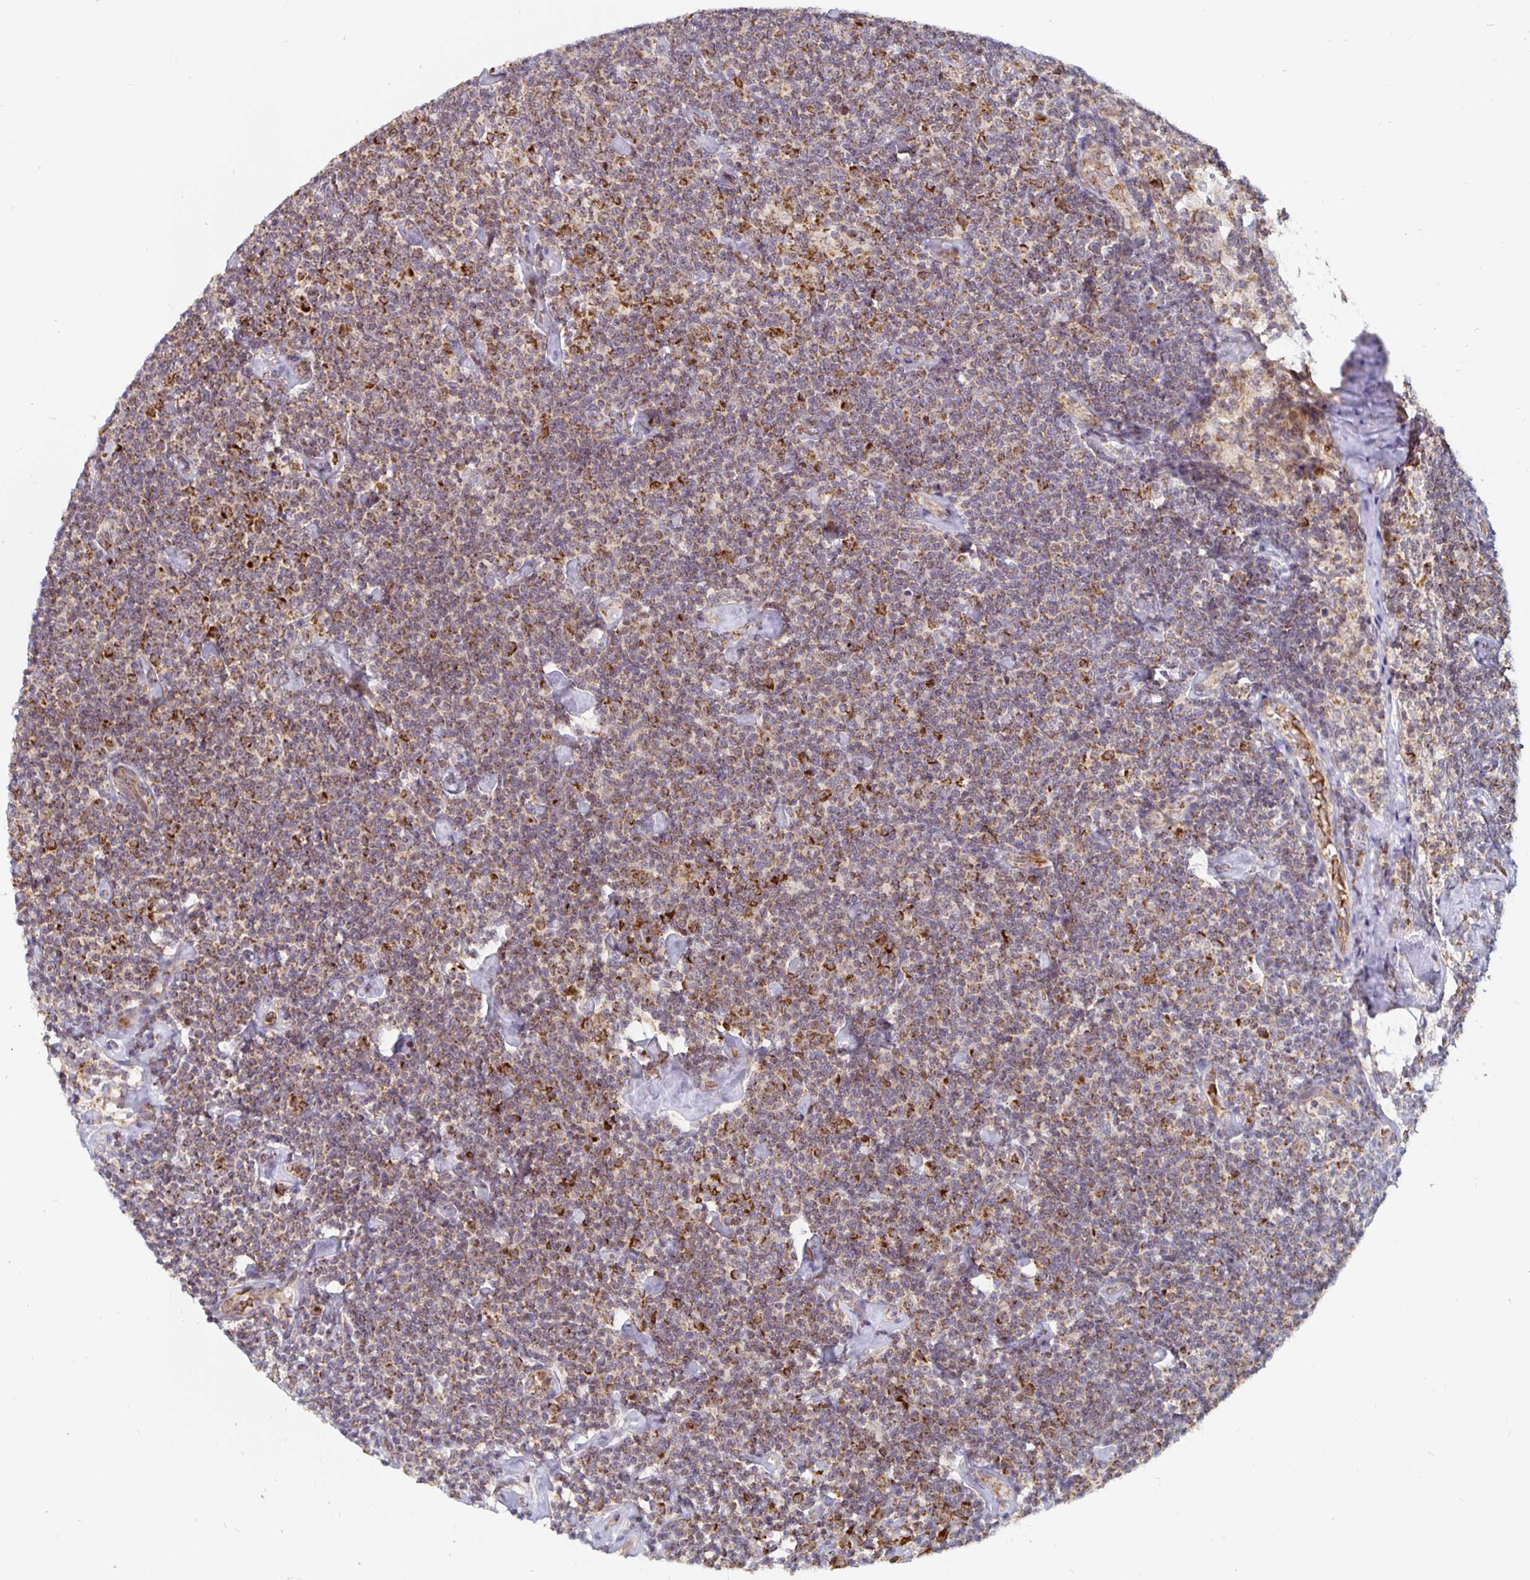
{"staining": {"intensity": "moderate", "quantity": ">75%", "location": "cytoplasmic/membranous"}, "tissue": "lymphoma", "cell_type": "Tumor cells", "image_type": "cancer", "snomed": [{"axis": "morphology", "description": "Malignant lymphoma, non-Hodgkin's type, Low grade"}, {"axis": "topography", "description": "Lymph node"}], "caption": "Protein staining exhibits moderate cytoplasmic/membranous expression in approximately >75% of tumor cells in lymphoma.", "gene": "MRPL28", "patient": {"sex": "male", "age": 81}}